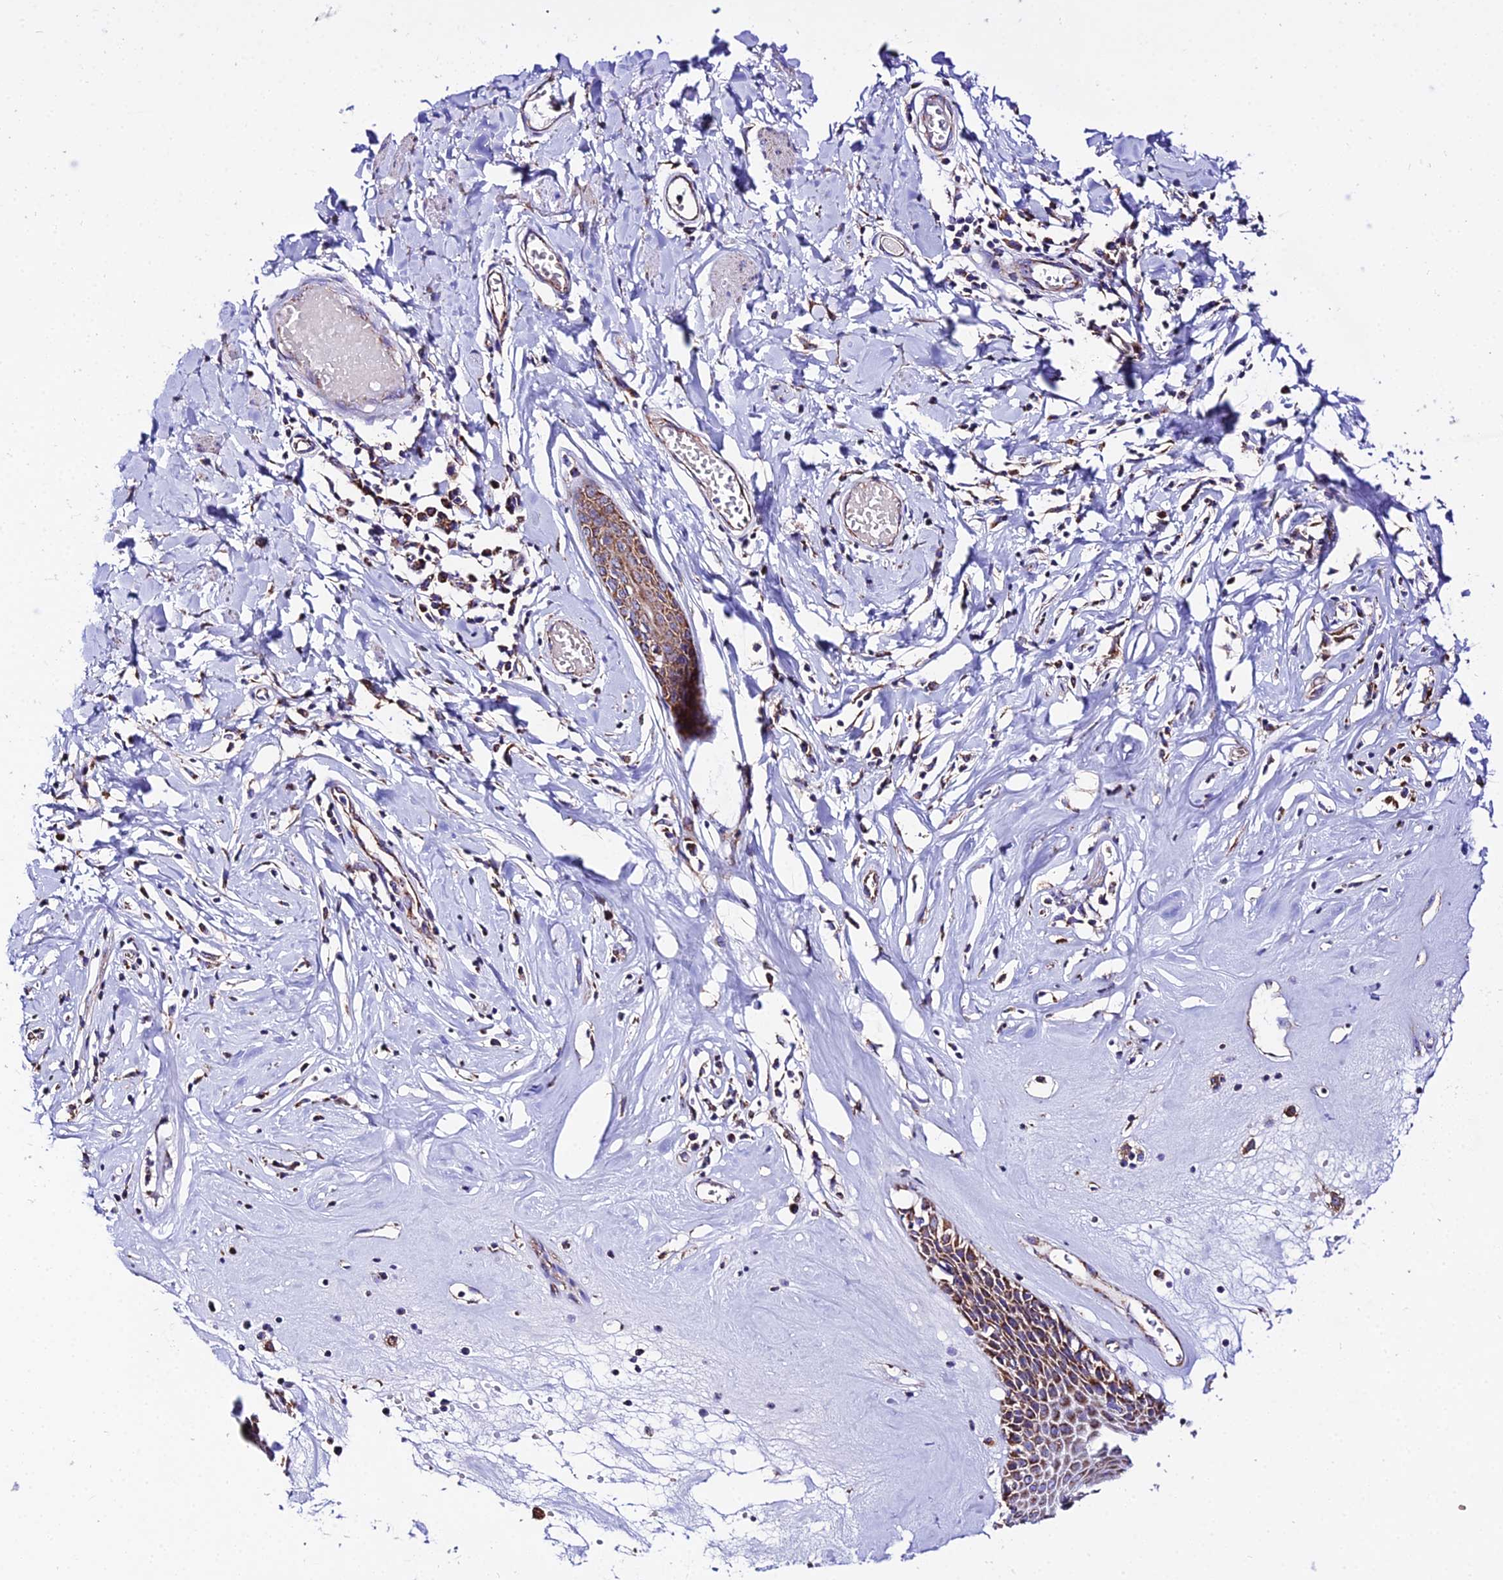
{"staining": {"intensity": "strong", "quantity": ">75%", "location": "cytoplasmic/membranous"}, "tissue": "skin", "cell_type": "Epidermal cells", "image_type": "normal", "snomed": [{"axis": "morphology", "description": "Normal tissue, NOS"}, {"axis": "morphology", "description": "Inflammation, NOS"}, {"axis": "topography", "description": "Vulva"}], "caption": "Unremarkable skin displays strong cytoplasmic/membranous staining in approximately >75% of epidermal cells (DAB IHC, brown staining for protein, blue staining for nuclei)..", "gene": "OCIAD1", "patient": {"sex": "female", "age": 84}}